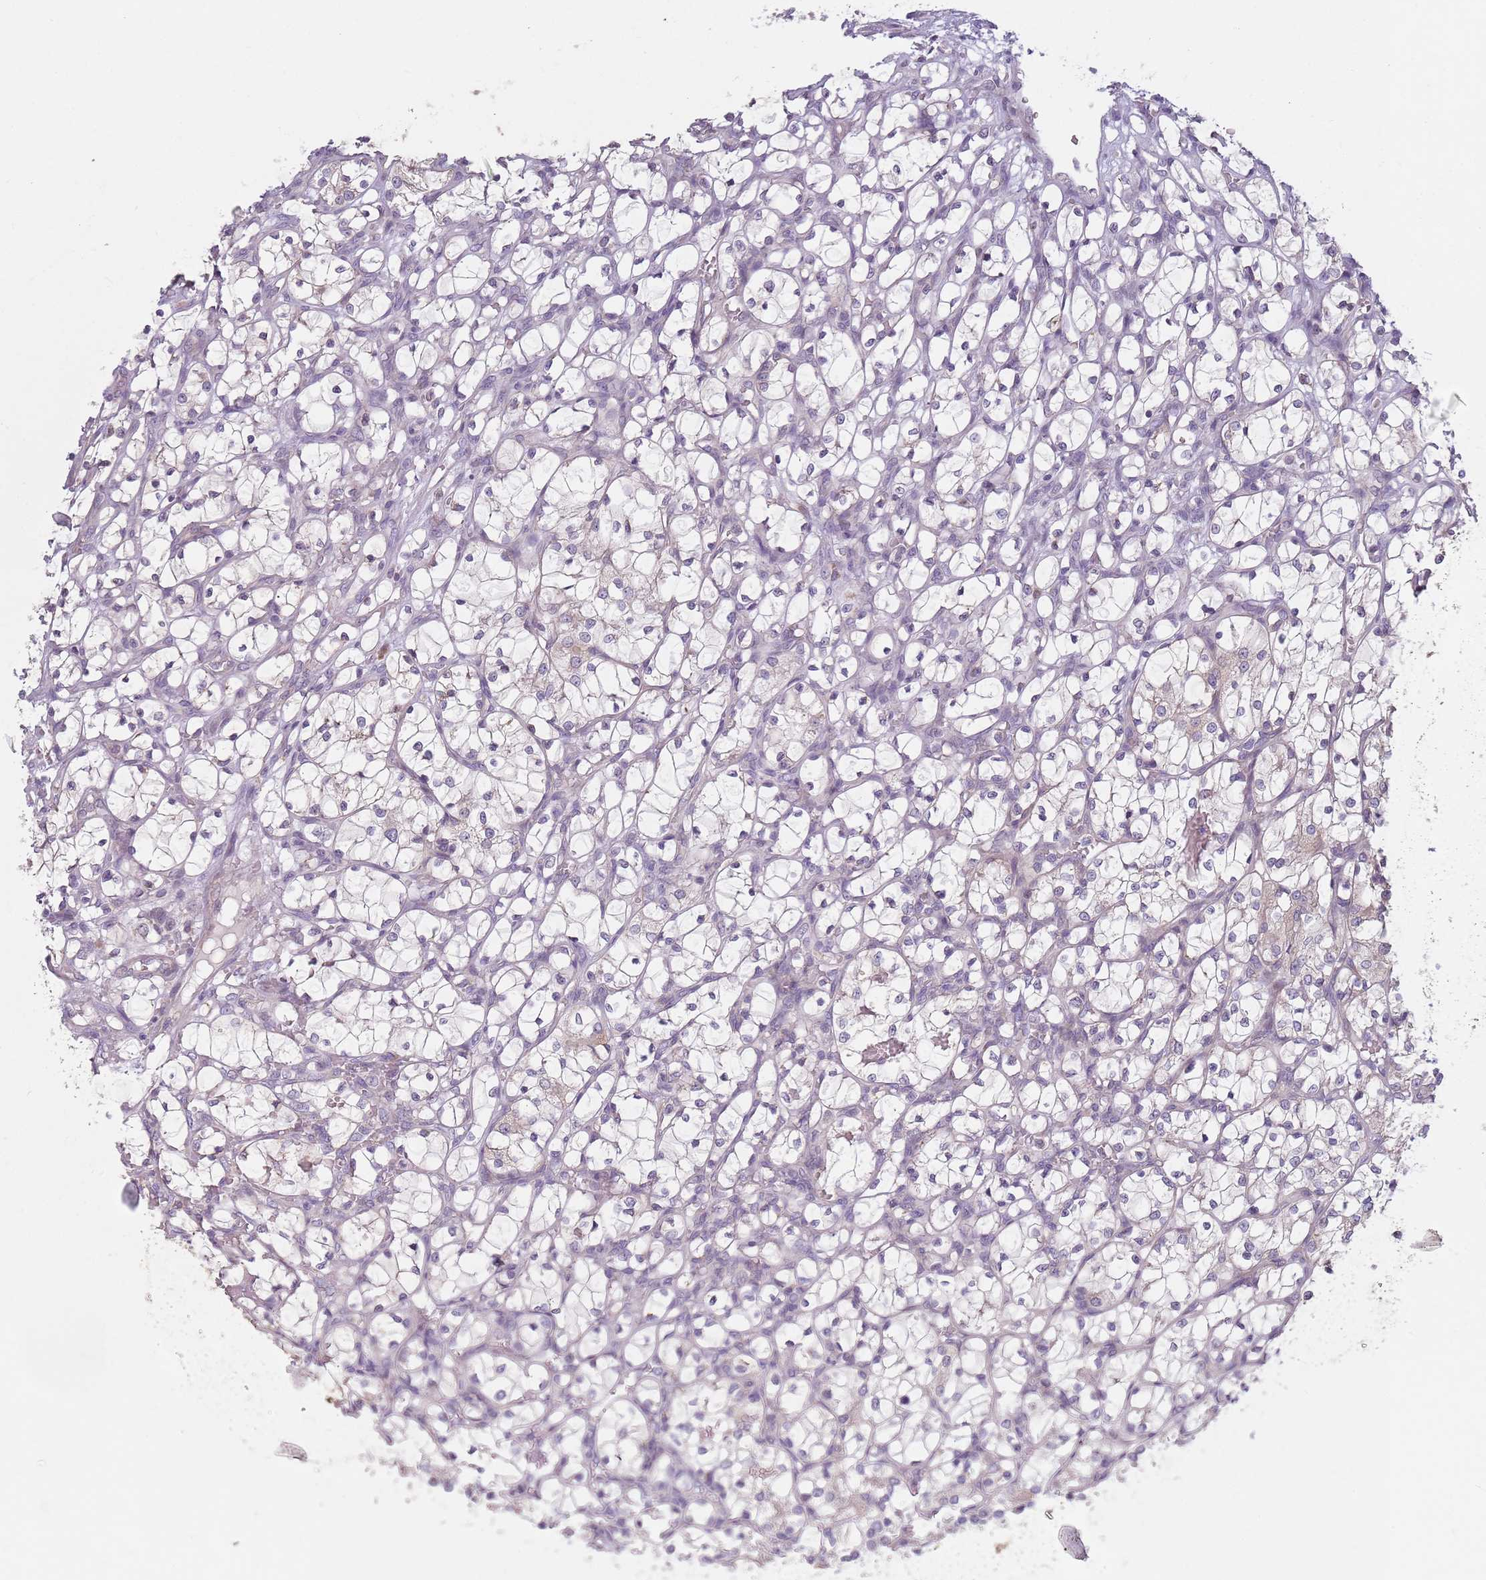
{"staining": {"intensity": "negative", "quantity": "none", "location": "none"}, "tissue": "renal cancer", "cell_type": "Tumor cells", "image_type": "cancer", "snomed": [{"axis": "morphology", "description": "Adenocarcinoma, NOS"}, {"axis": "topography", "description": "Kidney"}], "caption": "Tumor cells are negative for protein expression in human renal cancer.", "gene": "COQ5", "patient": {"sex": "female", "age": 69}}